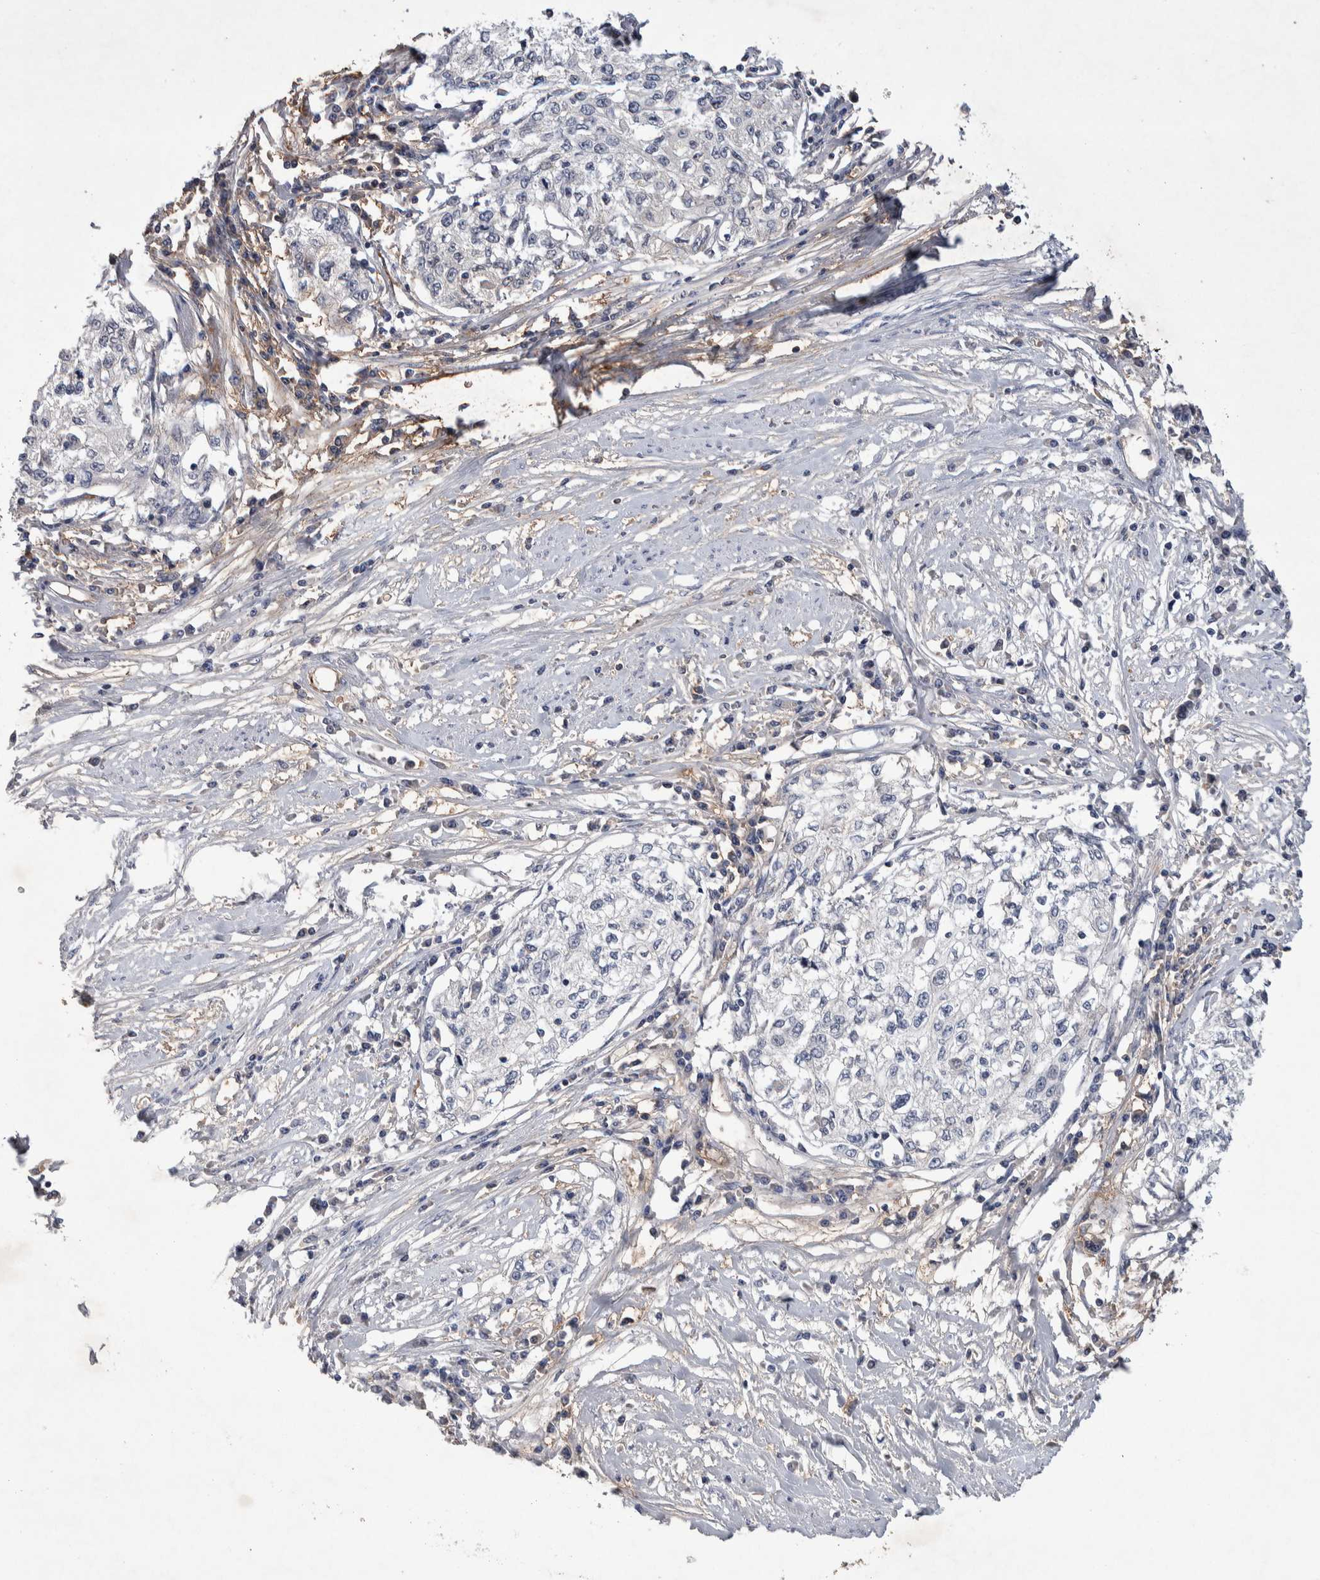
{"staining": {"intensity": "negative", "quantity": "none", "location": "none"}, "tissue": "cervical cancer", "cell_type": "Tumor cells", "image_type": "cancer", "snomed": [{"axis": "morphology", "description": "Squamous cell carcinoma, NOS"}, {"axis": "topography", "description": "Cervix"}], "caption": "This is an immunohistochemistry (IHC) photomicrograph of cervical squamous cell carcinoma. There is no positivity in tumor cells.", "gene": "CEP131", "patient": {"sex": "female", "age": 57}}